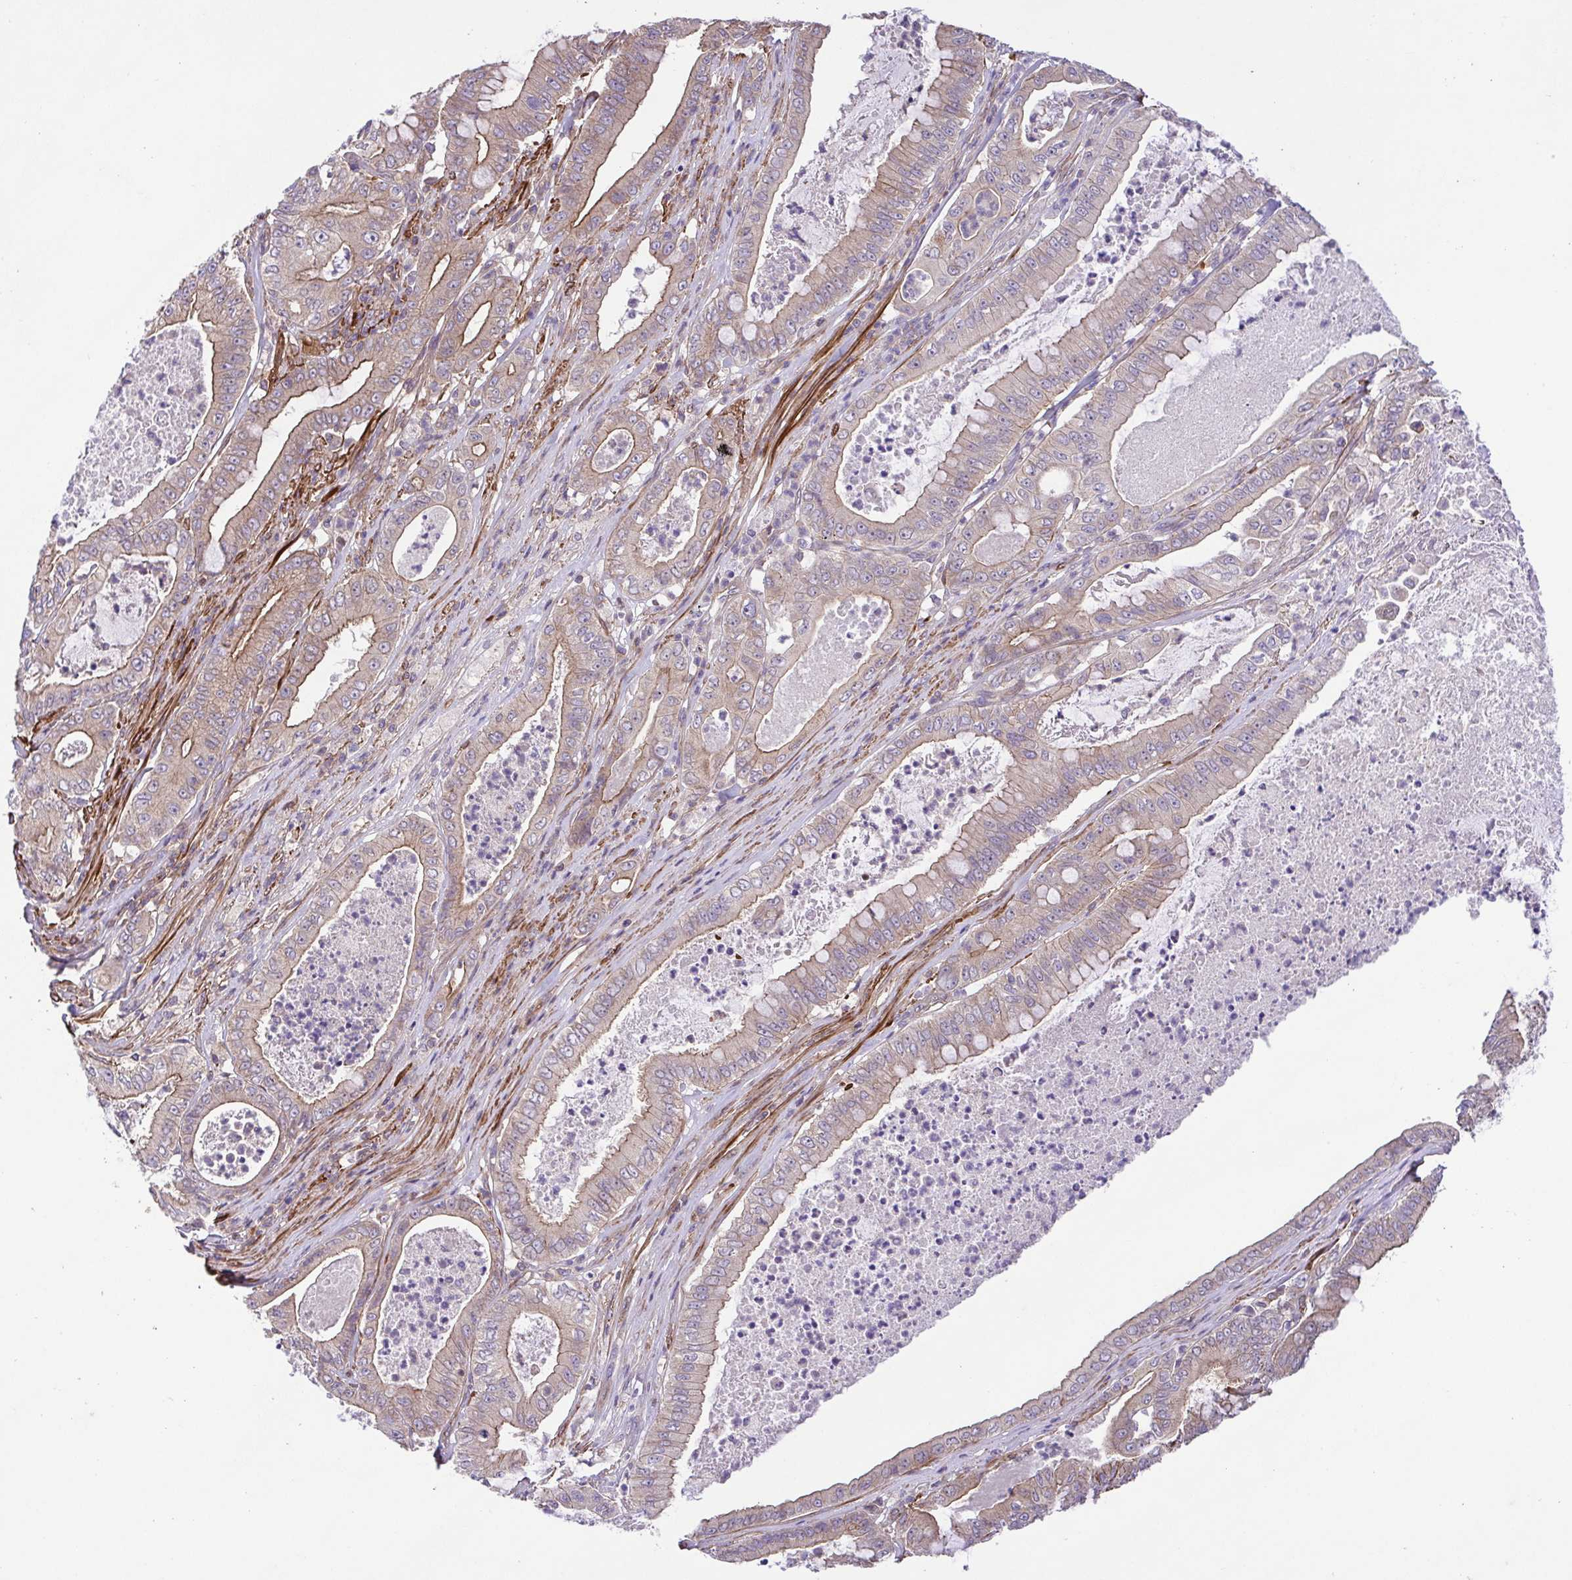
{"staining": {"intensity": "weak", "quantity": ">75%", "location": "cytoplasmic/membranous"}, "tissue": "pancreatic cancer", "cell_type": "Tumor cells", "image_type": "cancer", "snomed": [{"axis": "morphology", "description": "Adenocarcinoma, NOS"}, {"axis": "topography", "description": "Pancreas"}], "caption": "This micrograph reveals immunohistochemistry staining of pancreatic cancer (adenocarcinoma), with low weak cytoplasmic/membranous staining in approximately >75% of tumor cells.", "gene": "IDE", "patient": {"sex": "male", "age": 71}}